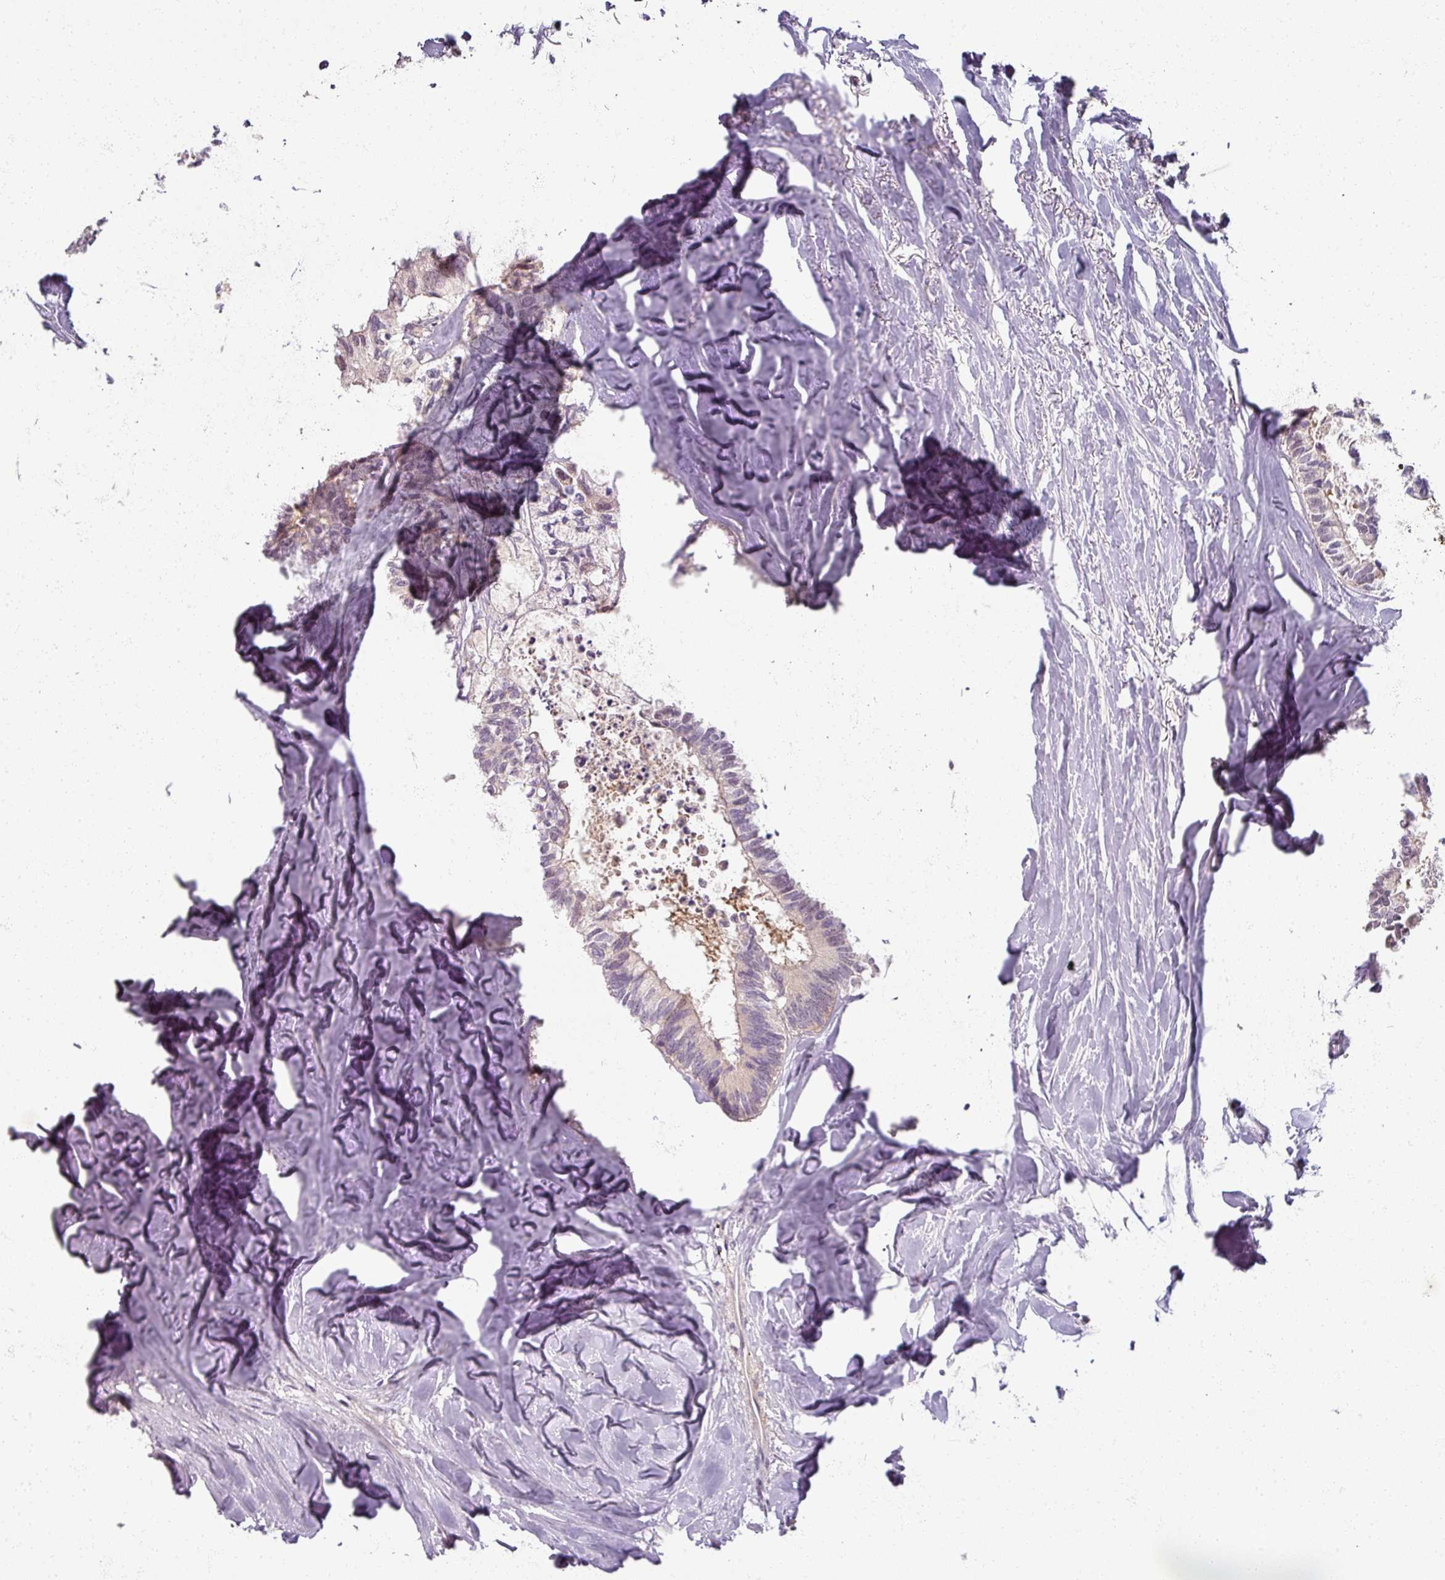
{"staining": {"intensity": "weak", "quantity": "<25%", "location": "nuclear"}, "tissue": "colorectal cancer", "cell_type": "Tumor cells", "image_type": "cancer", "snomed": [{"axis": "morphology", "description": "Adenocarcinoma, NOS"}, {"axis": "topography", "description": "Colon"}, {"axis": "topography", "description": "Rectum"}], "caption": "This is an immunohistochemistry (IHC) histopathology image of colorectal adenocarcinoma. There is no staining in tumor cells.", "gene": "MYMK", "patient": {"sex": "male", "age": 57}}